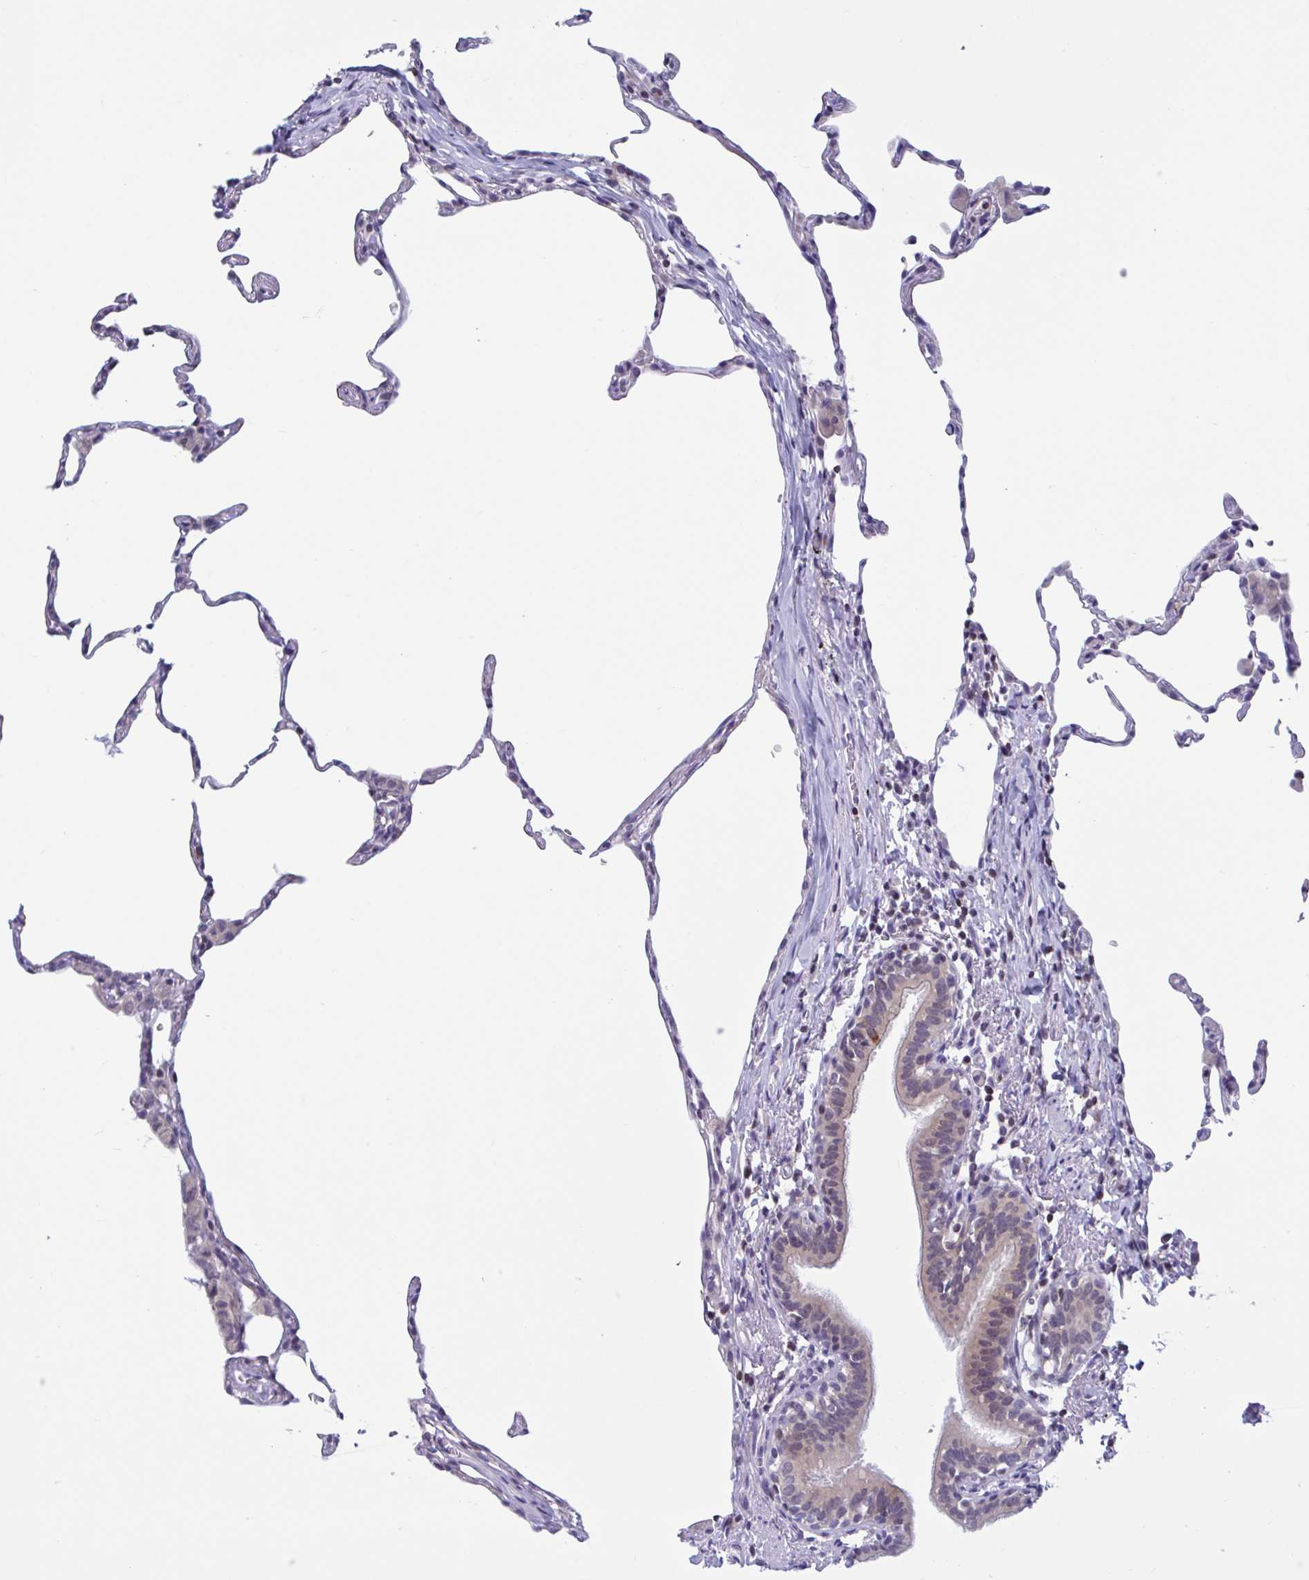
{"staining": {"intensity": "negative", "quantity": "none", "location": "none"}, "tissue": "lung", "cell_type": "Alveolar cells", "image_type": "normal", "snomed": [{"axis": "morphology", "description": "Normal tissue, NOS"}, {"axis": "topography", "description": "Lung"}], "caption": "Immunohistochemistry (IHC) of normal lung displays no positivity in alveolar cells.", "gene": "SNX11", "patient": {"sex": "female", "age": 57}}